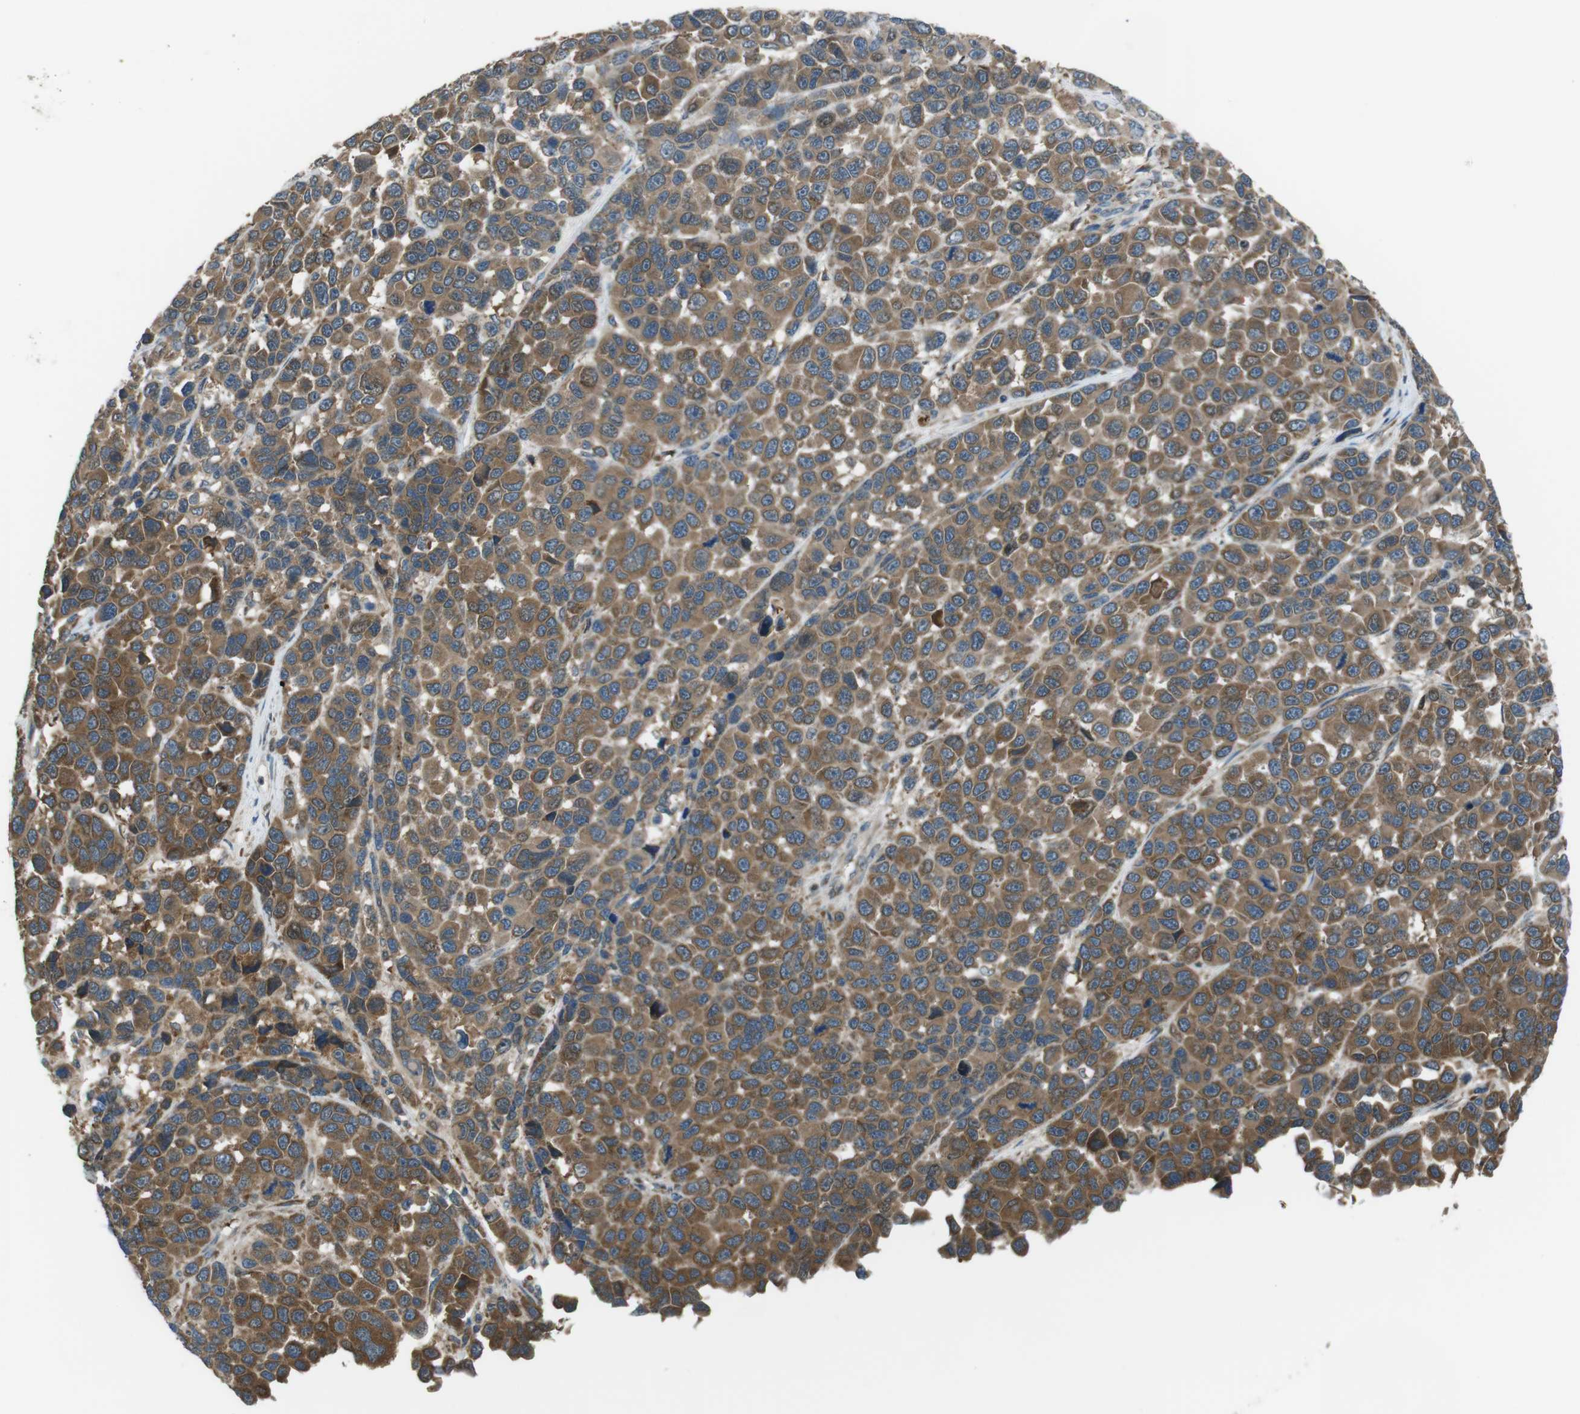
{"staining": {"intensity": "moderate", "quantity": ">75%", "location": "cytoplasmic/membranous"}, "tissue": "melanoma", "cell_type": "Tumor cells", "image_type": "cancer", "snomed": [{"axis": "morphology", "description": "Malignant melanoma, NOS"}, {"axis": "topography", "description": "Skin"}], "caption": "This micrograph reveals IHC staining of human malignant melanoma, with medium moderate cytoplasmic/membranous positivity in about >75% of tumor cells.", "gene": "SSR3", "patient": {"sex": "male", "age": 53}}